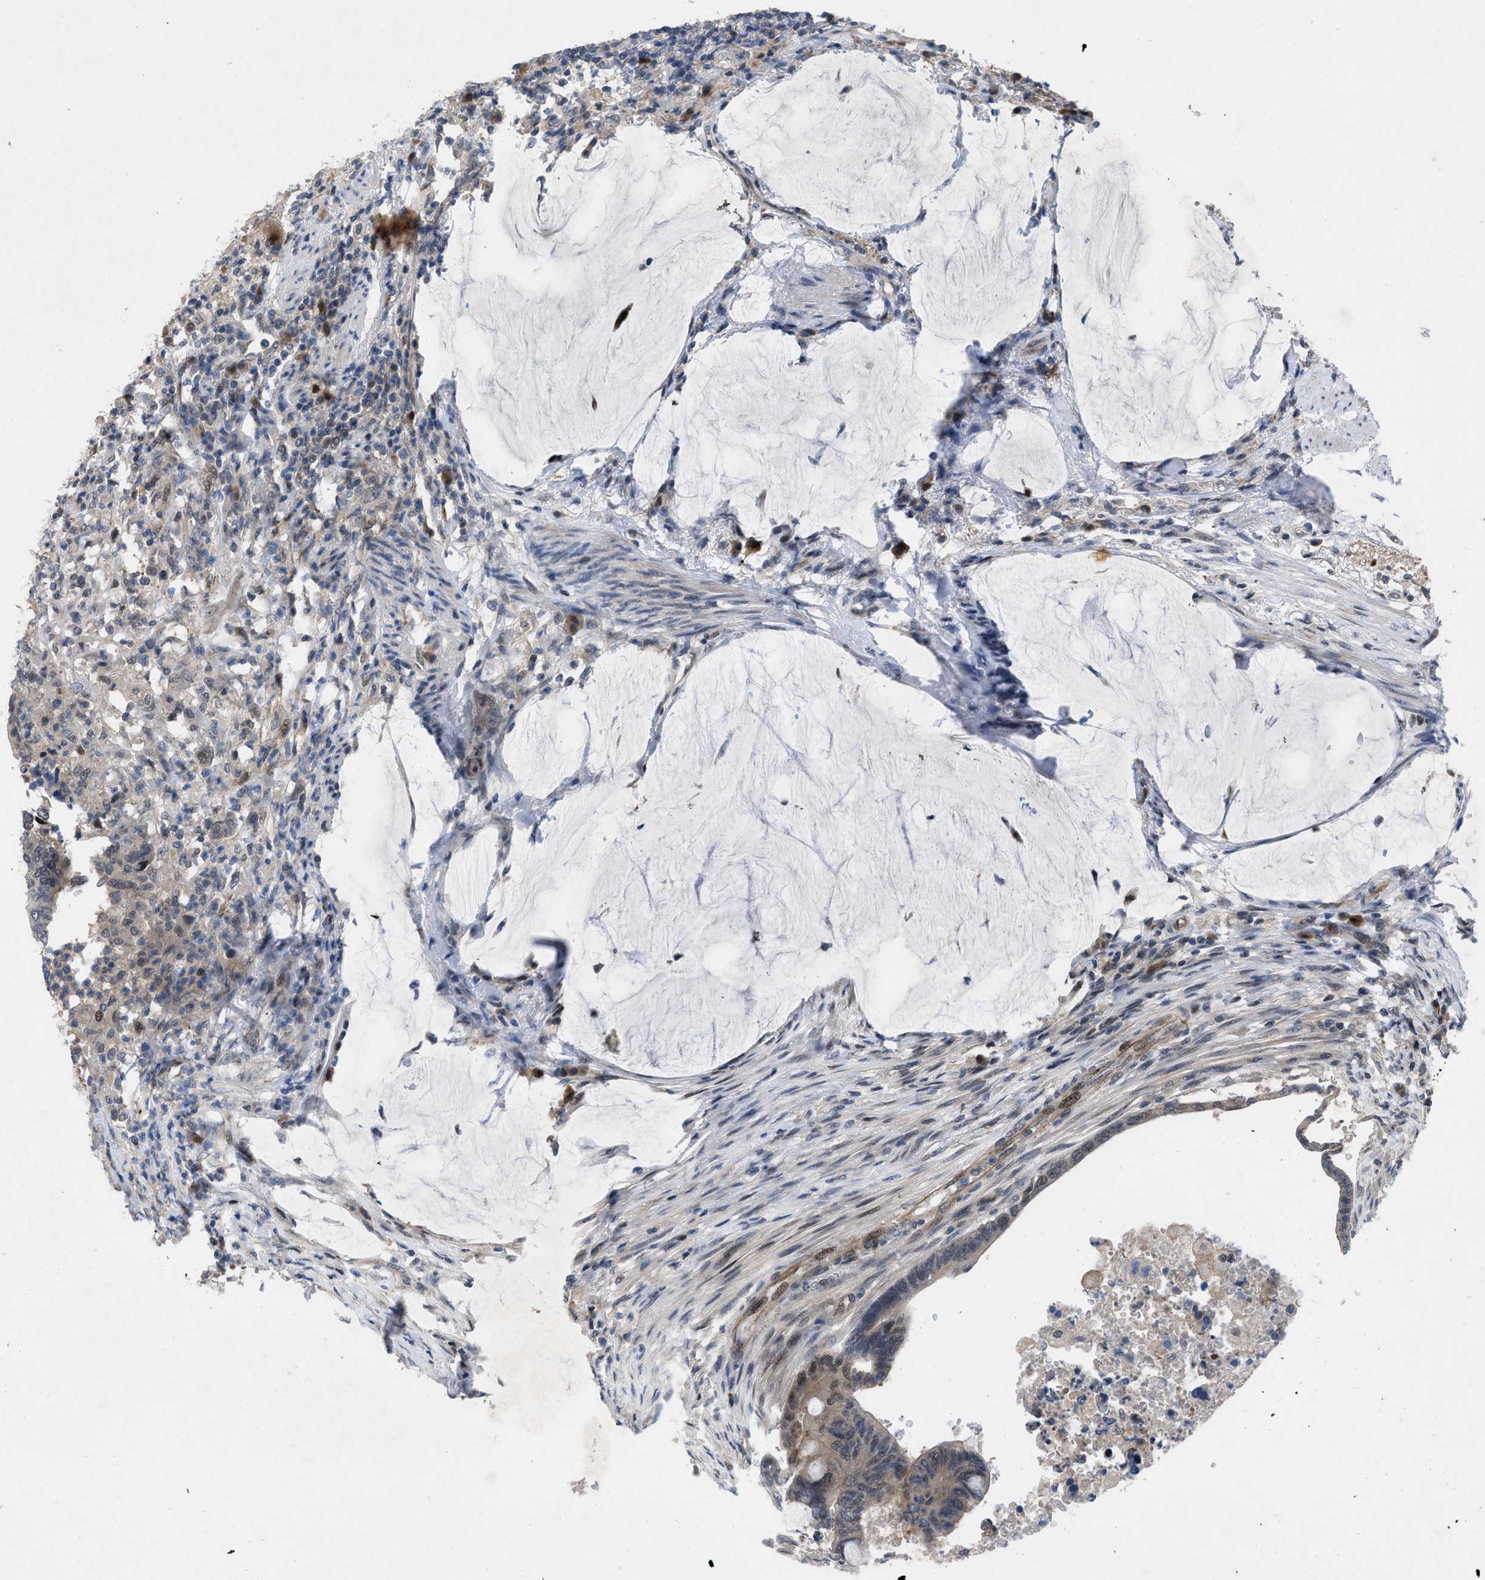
{"staining": {"intensity": "moderate", "quantity": "<25%", "location": "cytoplasmic/membranous,nuclear"}, "tissue": "colorectal cancer", "cell_type": "Tumor cells", "image_type": "cancer", "snomed": [{"axis": "morphology", "description": "Normal tissue, NOS"}, {"axis": "morphology", "description": "Adenocarcinoma, NOS"}, {"axis": "topography", "description": "Rectum"}, {"axis": "topography", "description": "Peripheral nerve tissue"}], "caption": "Protein staining by IHC shows moderate cytoplasmic/membranous and nuclear expression in about <25% of tumor cells in colorectal cancer (adenocarcinoma). The protein is shown in brown color, while the nuclei are stained blue.", "gene": "IL17RE", "patient": {"sex": "male", "age": 92}}